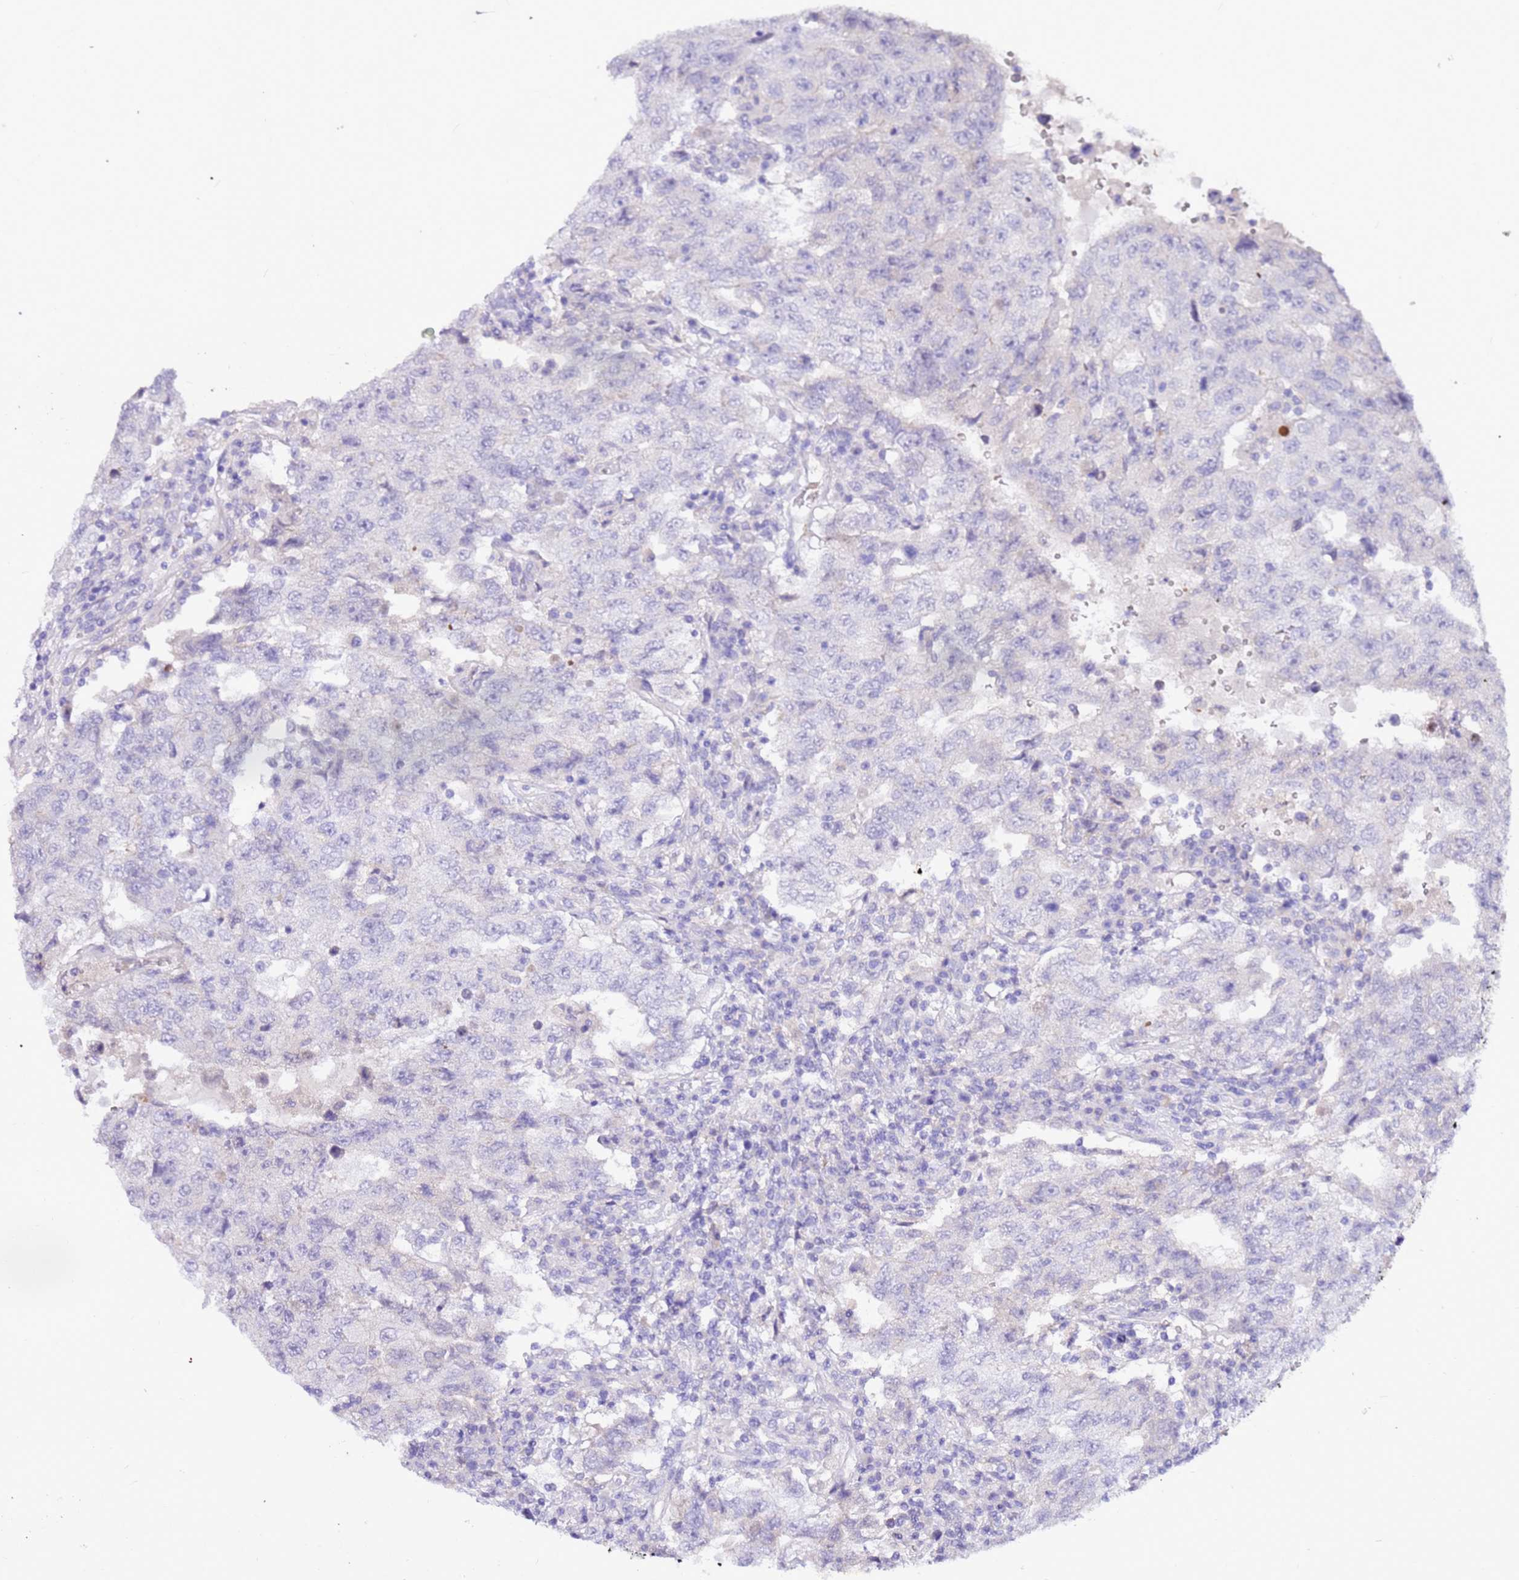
{"staining": {"intensity": "negative", "quantity": "none", "location": "none"}, "tissue": "testis cancer", "cell_type": "Tumor cells", "image_type": "cancer", "snomed": [{"axis": "morphology", "description": "Carcinoma, Embryonal, NOS"}, {"axis": "topography", "description": "Testis"}], "caption": "IHC micrograph of neoplastic tissue: human testis cancer (embryonal carcinoma) stained with DAB demonstrates no significant protein staining in tumor cells. Nuclei are stained in blue.", "gene": "DCDC2B", "patient": {"sex": "male", "age": 26}}